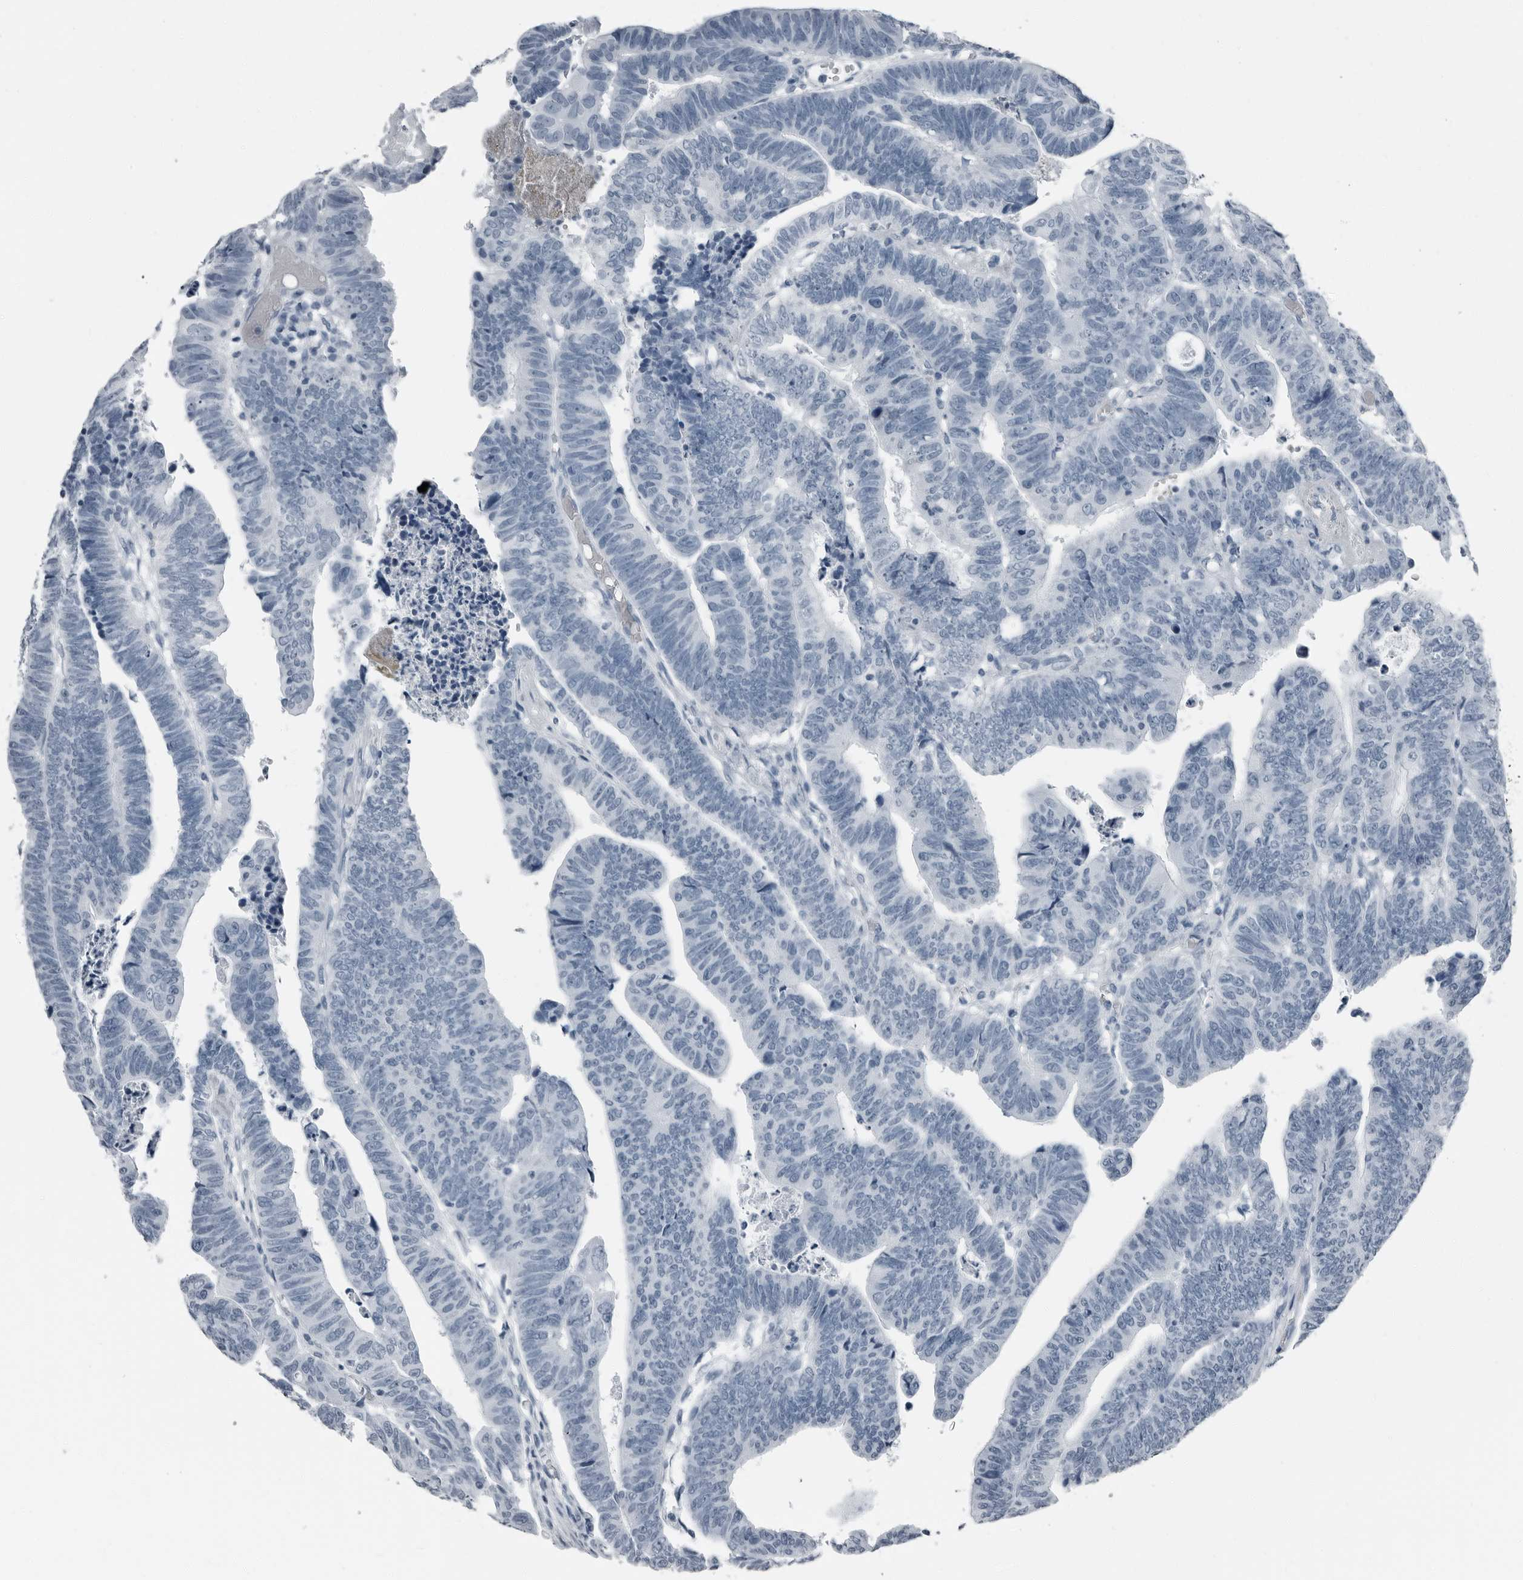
{"staining": {"intensity": "negative", "quantity": "none", "location": "none"}, "tissue": "colorectal cancer", "cell_type": "Tumor cells", "image_type": "cancer", "snomed": [{"axis": "morphology", "description": "Adenocarcinoma, NOS"}, {"axis": "topography", "description": "Rectum"}], "caption": "Photomicrograph shows no protein expression in tumor cells of colorectal cancer (adenocarcinoma) tissue.", "gene": "PRSS1", "patient": {"sex": "female", "age": 65}}